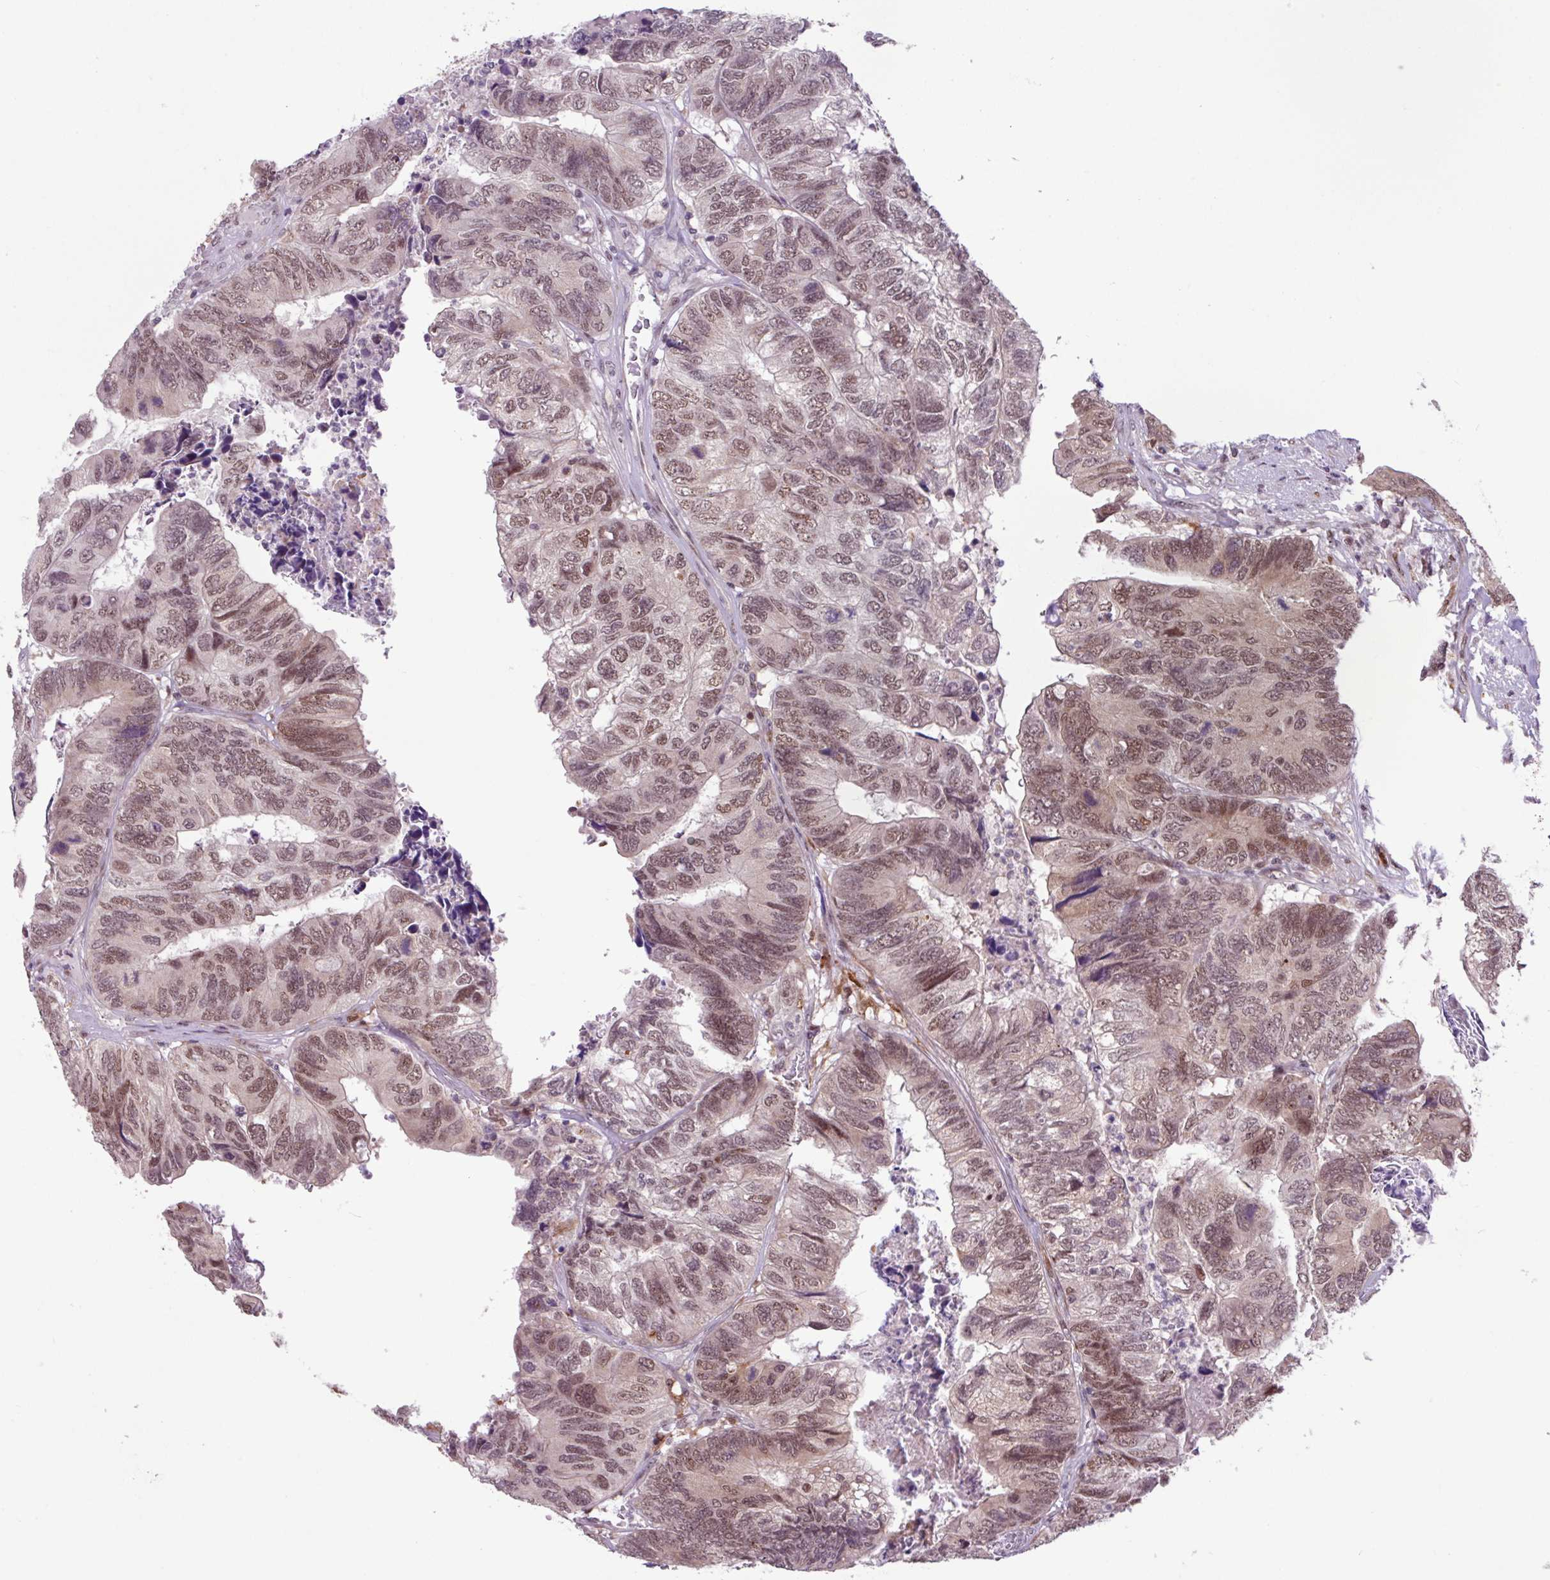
{"staining": {"intensity": "moderate", "quantity": ">75%", "location": "nuclear"}, "tissue": "colorectal cancer", "cell_type": "Tumor cells", "image_type": "cancer", "snomed": [{"axis": "morphology", "description": "Adenocarcinoma, NOS"}, {"axis": "topography", "description": "Colon"}], "caption": "Immunohistochemistry image of human colorectal cancer (adenocarcinoma) stained for a protein (brown), which reveals medium levels of moderate nuclear expression in approximately >75% of tumor cells.", "gene": "BRD3", "patient": {"sex": "female", "age": 67}}